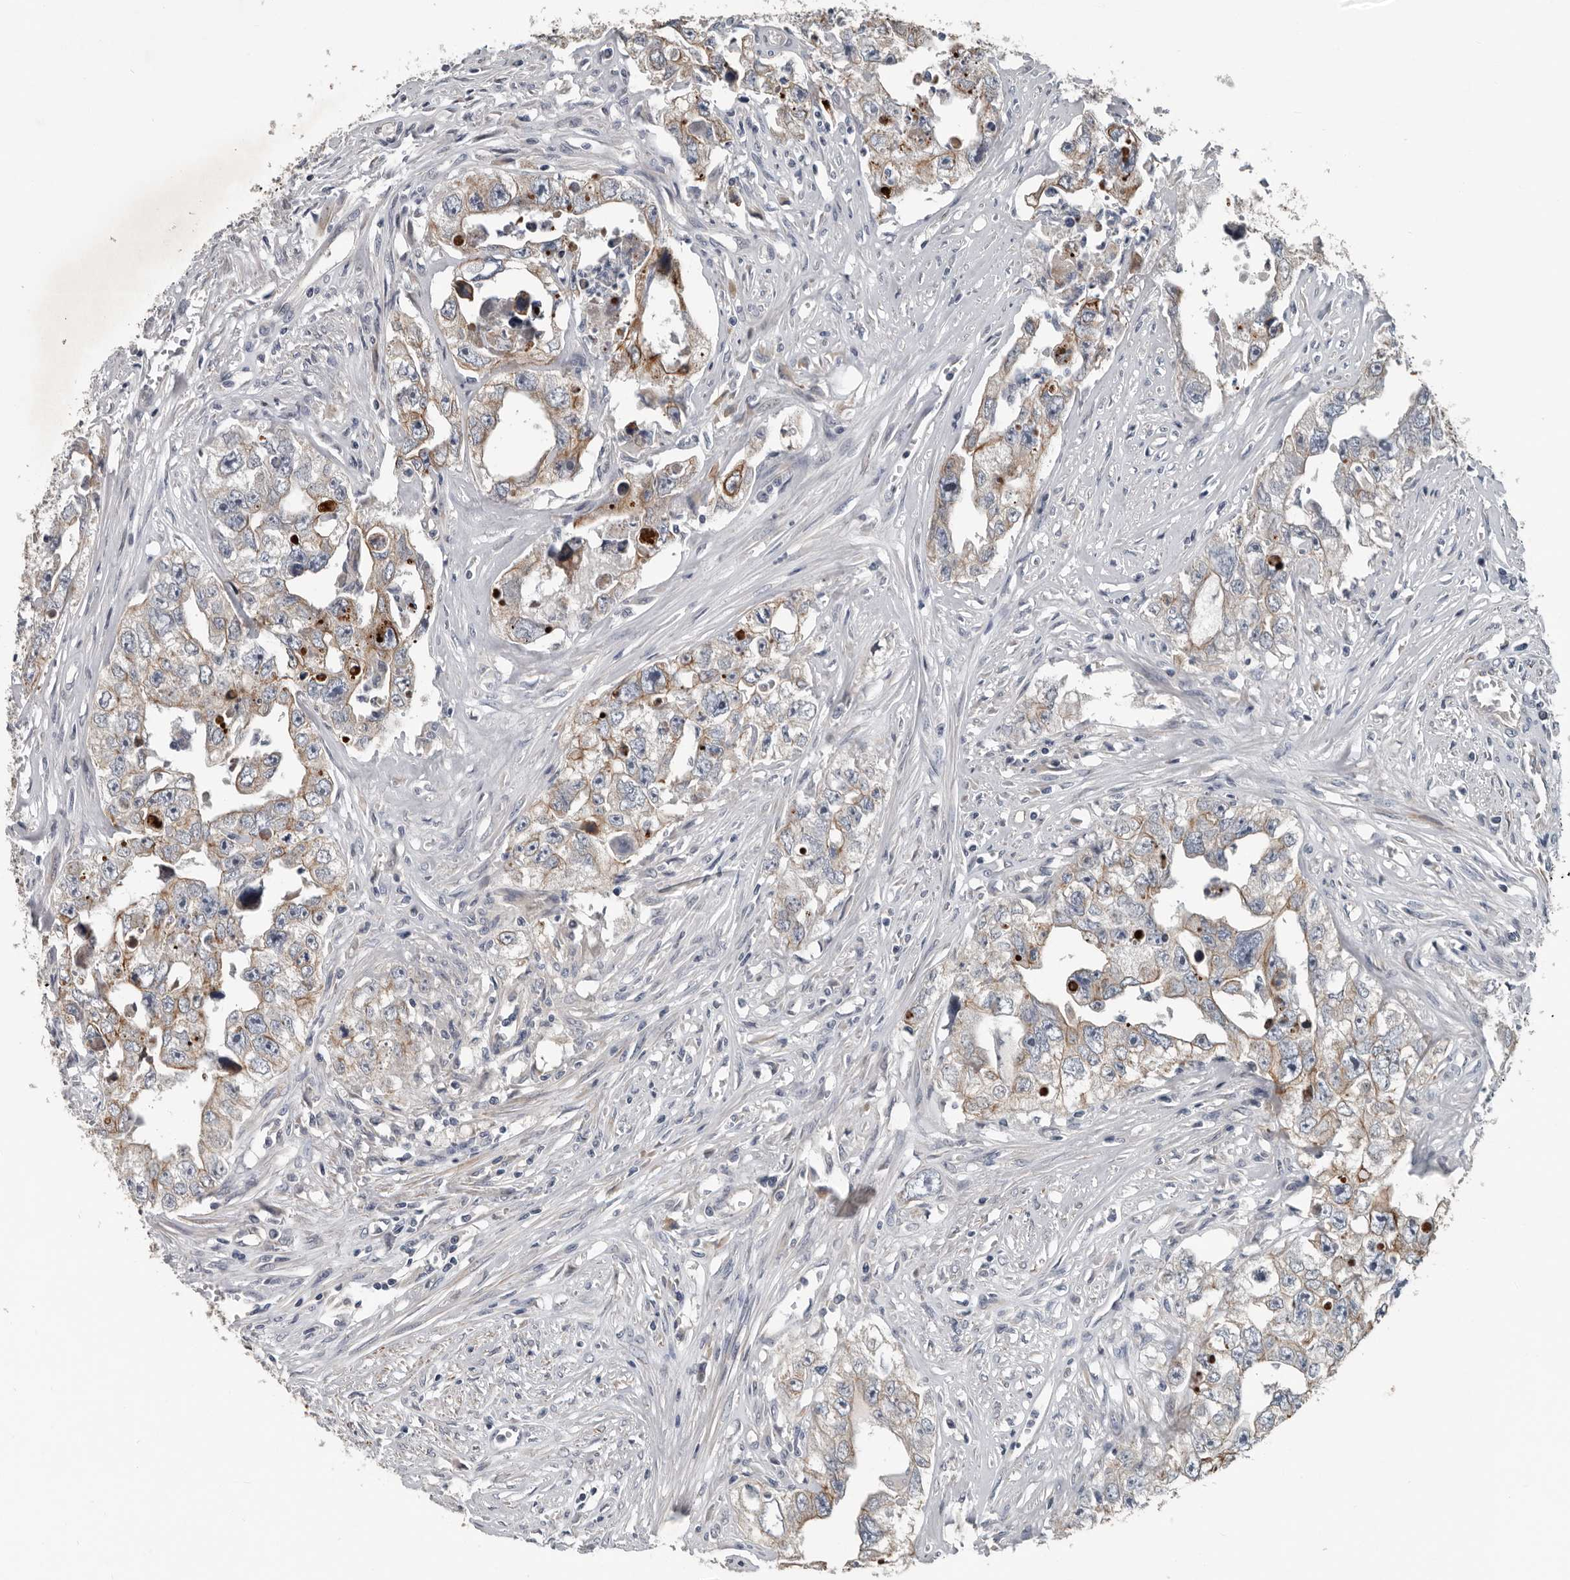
{"staining": {"intensity": "weak", "quantity": "25%-75%", "location": "cytoplasmic/membranous"}, "tissue": "testis cancer", "cell_type": "Tumor cells", "image_type": "cancer", "snomed": [{"axis": "morphology", "description": "Seminoma, NOS"}, {"axis": "morphology", "description": "Carcinoma, Embryonal, NOS"}, {"axis": "topography", "description": "Testis"}], "caption": "A micrograph of human testis cancer (embryonal carcinoma) stained for a protein exhibits weak cytoplasmic/membranous brown staining in tumor cells.", "gene": "DPY19L4", "patient": {"sex": "male", "age": 43}}